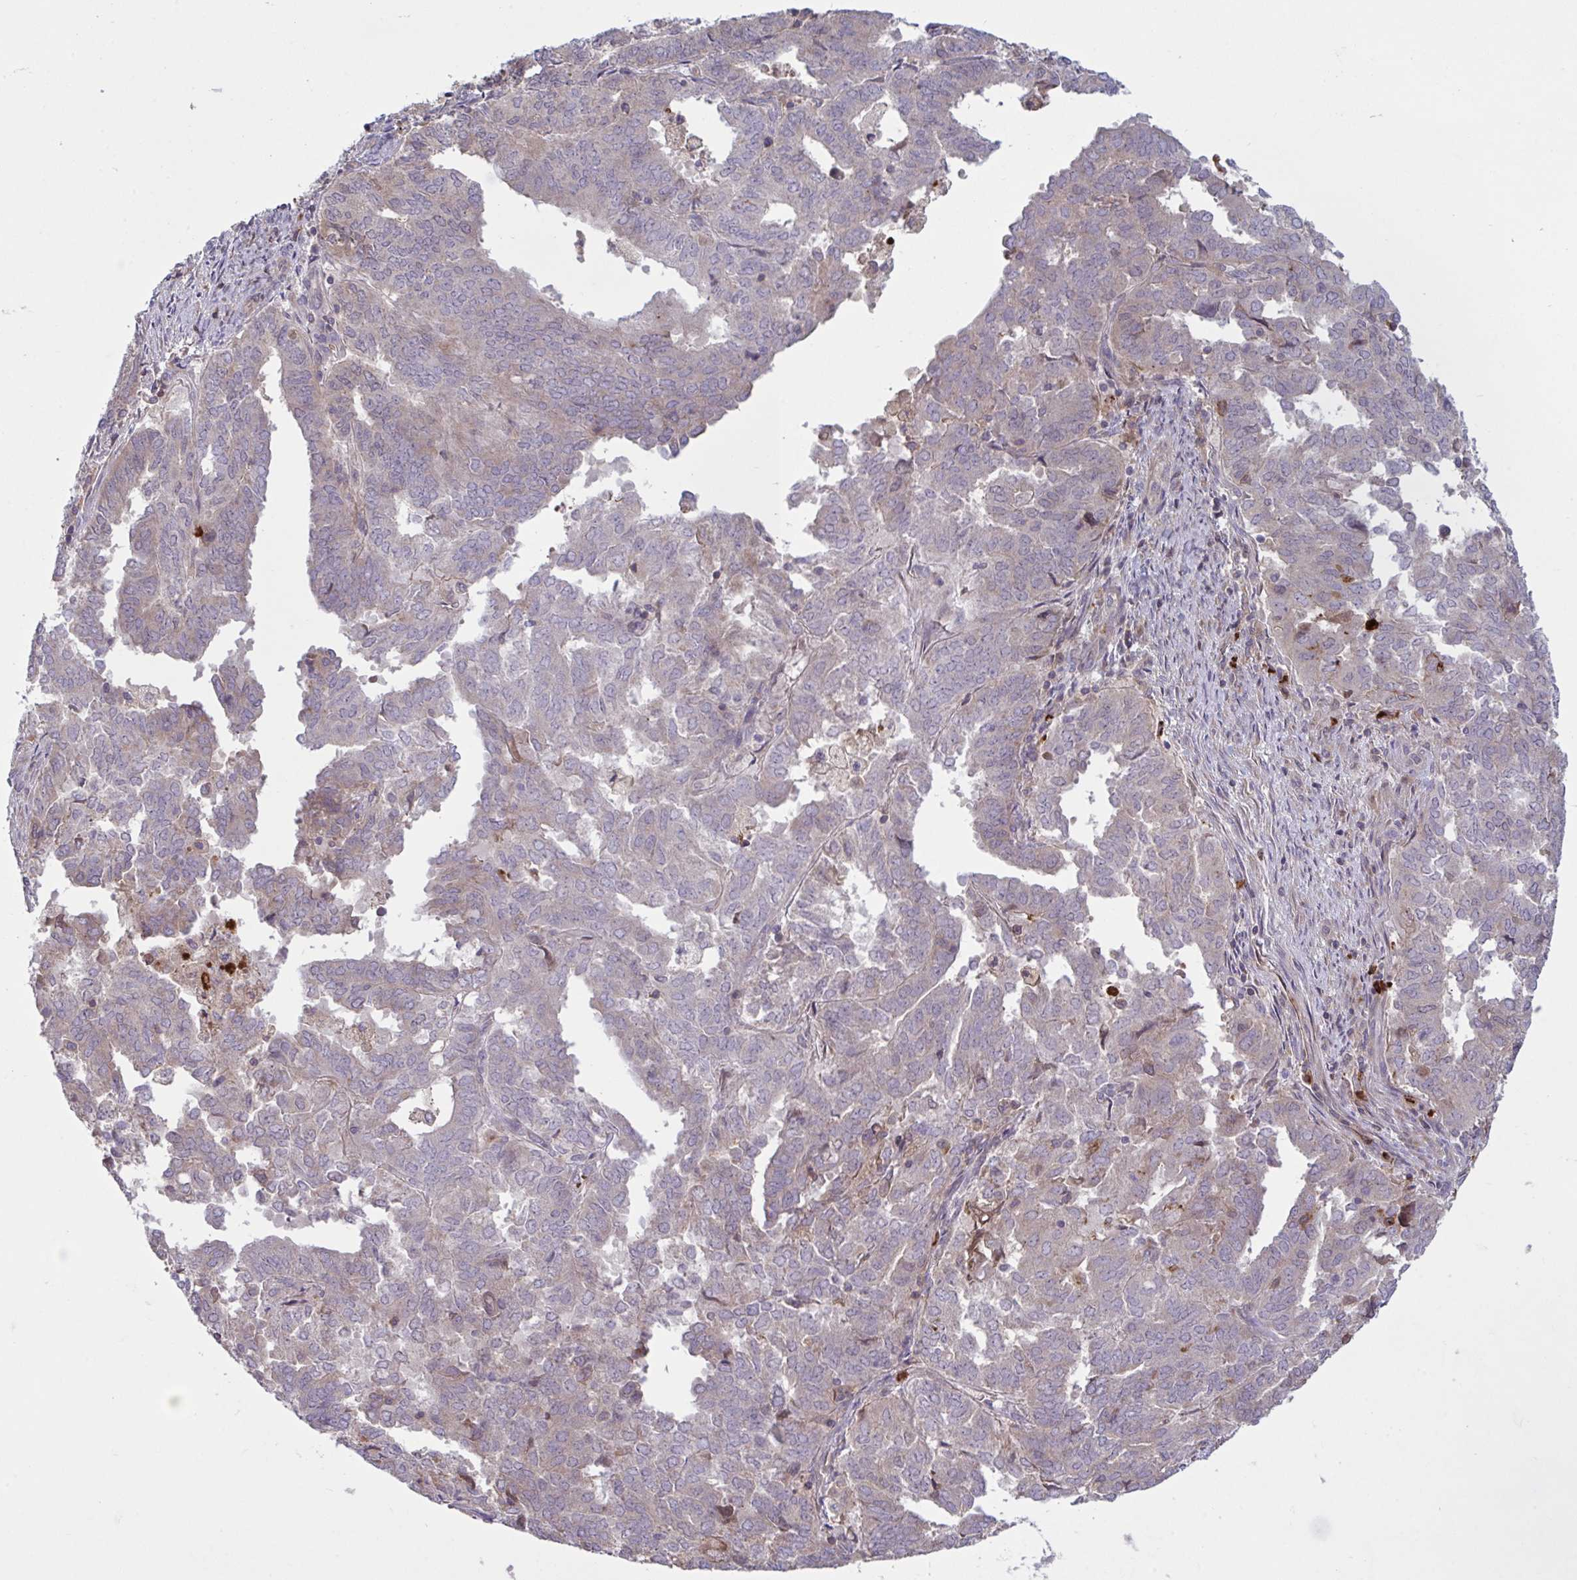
{"staining": {"intensity": "negative", "quantity": "none", "location": "none"}, "tissue": "endometrial cancer", "cell_type": "Tumor cells", "image_type": "cancer", "snomed": [{"axis": "morphology", "description": "Adenocarcinoma, NOS"}, {"axis": "topography", "description": "Endometrium"}], "caption": "Endometrial adenocarcinoma stained for a protein using IHC exhibits no positivity tumor cells.", "gene": "IL1R1", "patient": {"sex": "female", "age": 72}}